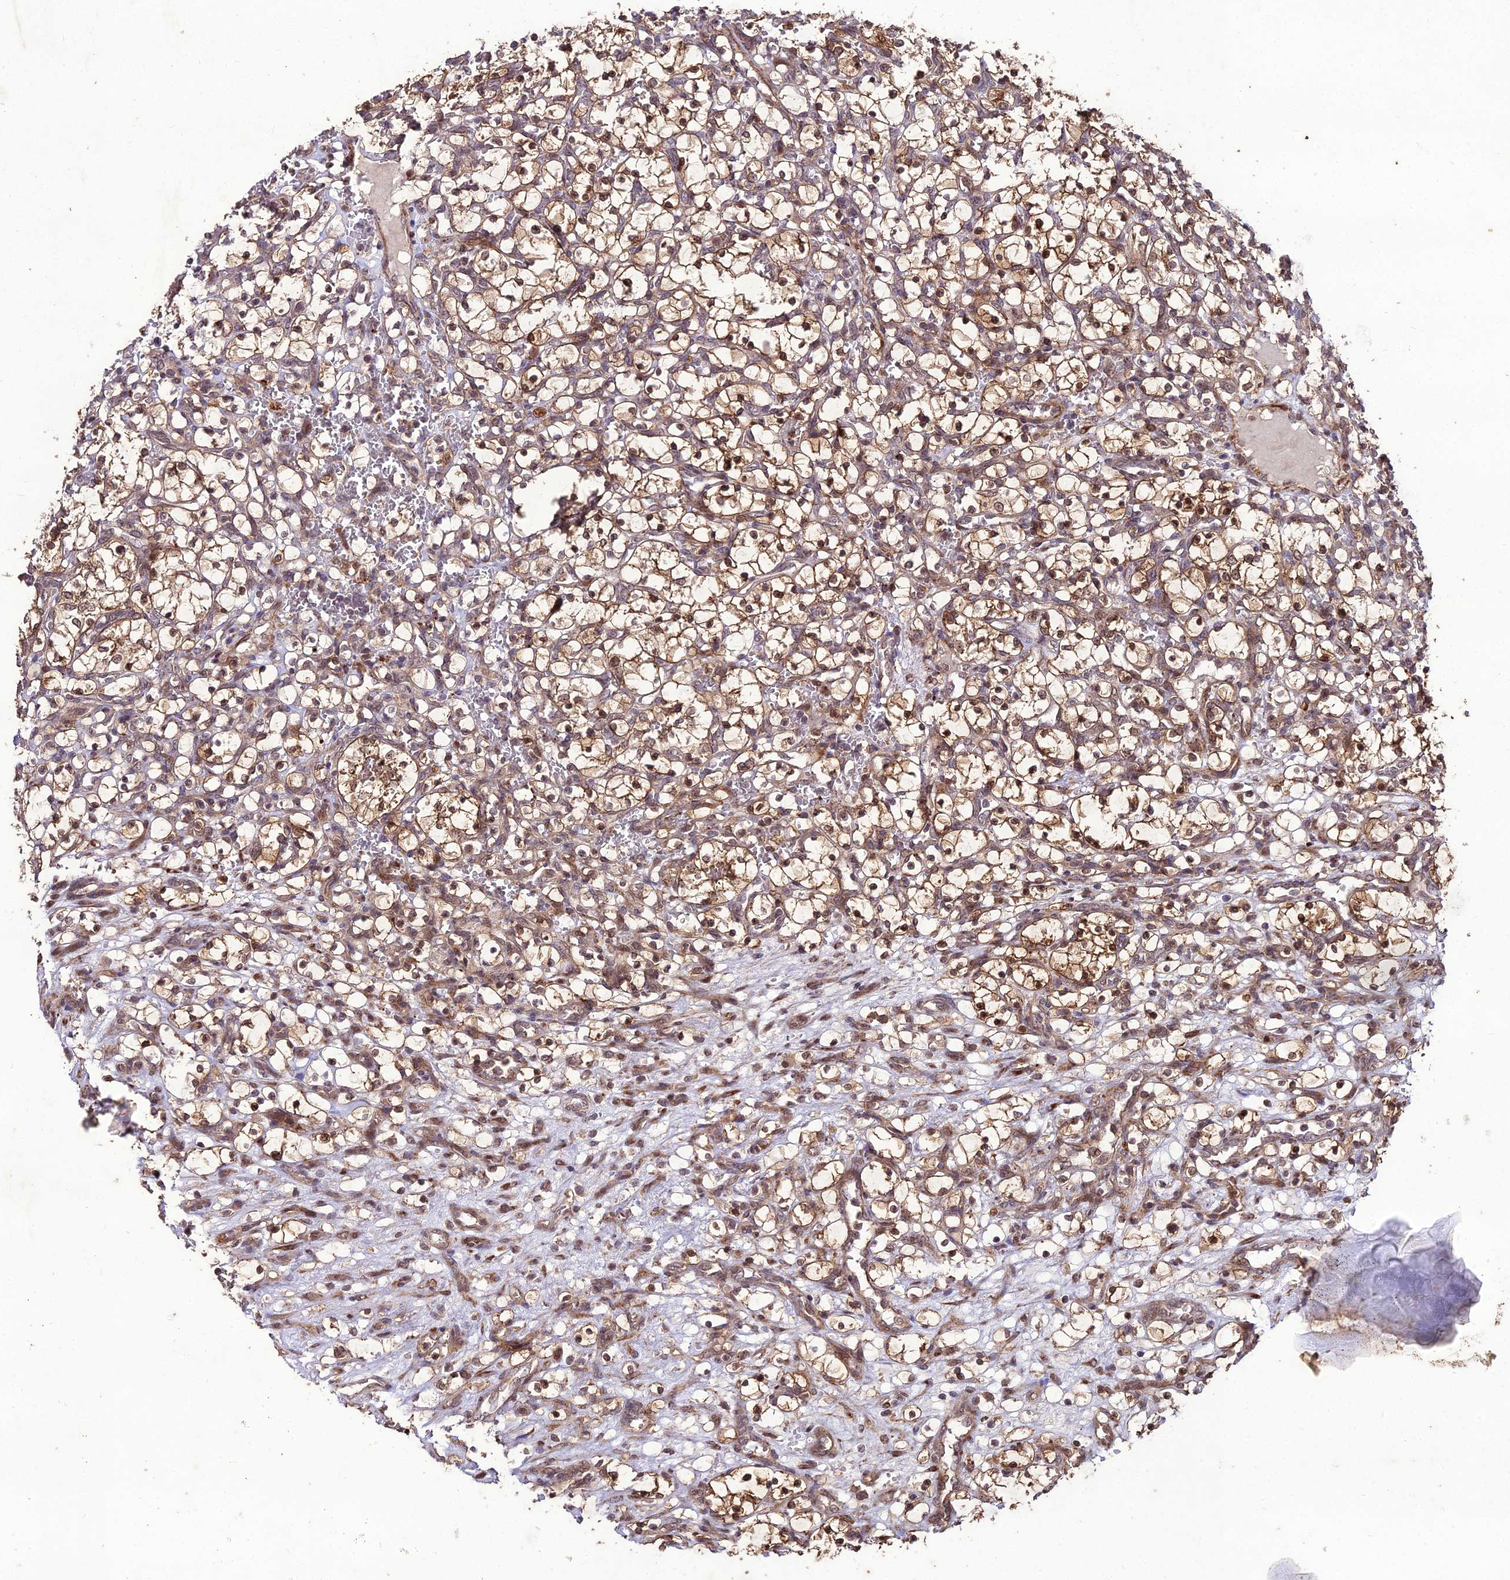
{"staining": {"intensity": "moderate", "quantity": ">75%", "location": "cytoplasmic/membranous,nuclear"}, "tissue": "renal cancer", "cell_type": "Tumor cells", "image_type": "cancer", "snomed": [{"axis": "morphology", "description": "Adenocarcinoma, NOS"}, {"axis": "topography", "description": "Kidney"}], "caption": "DAB immunohistochemical staining of human renal adenocarcinoma shows moderate cytoplasmic/membranous and nuclear protein expression in about >75% of tumor cells.", "gene": "ZNF766", "patient": {"sex": "female", "age": 69}}